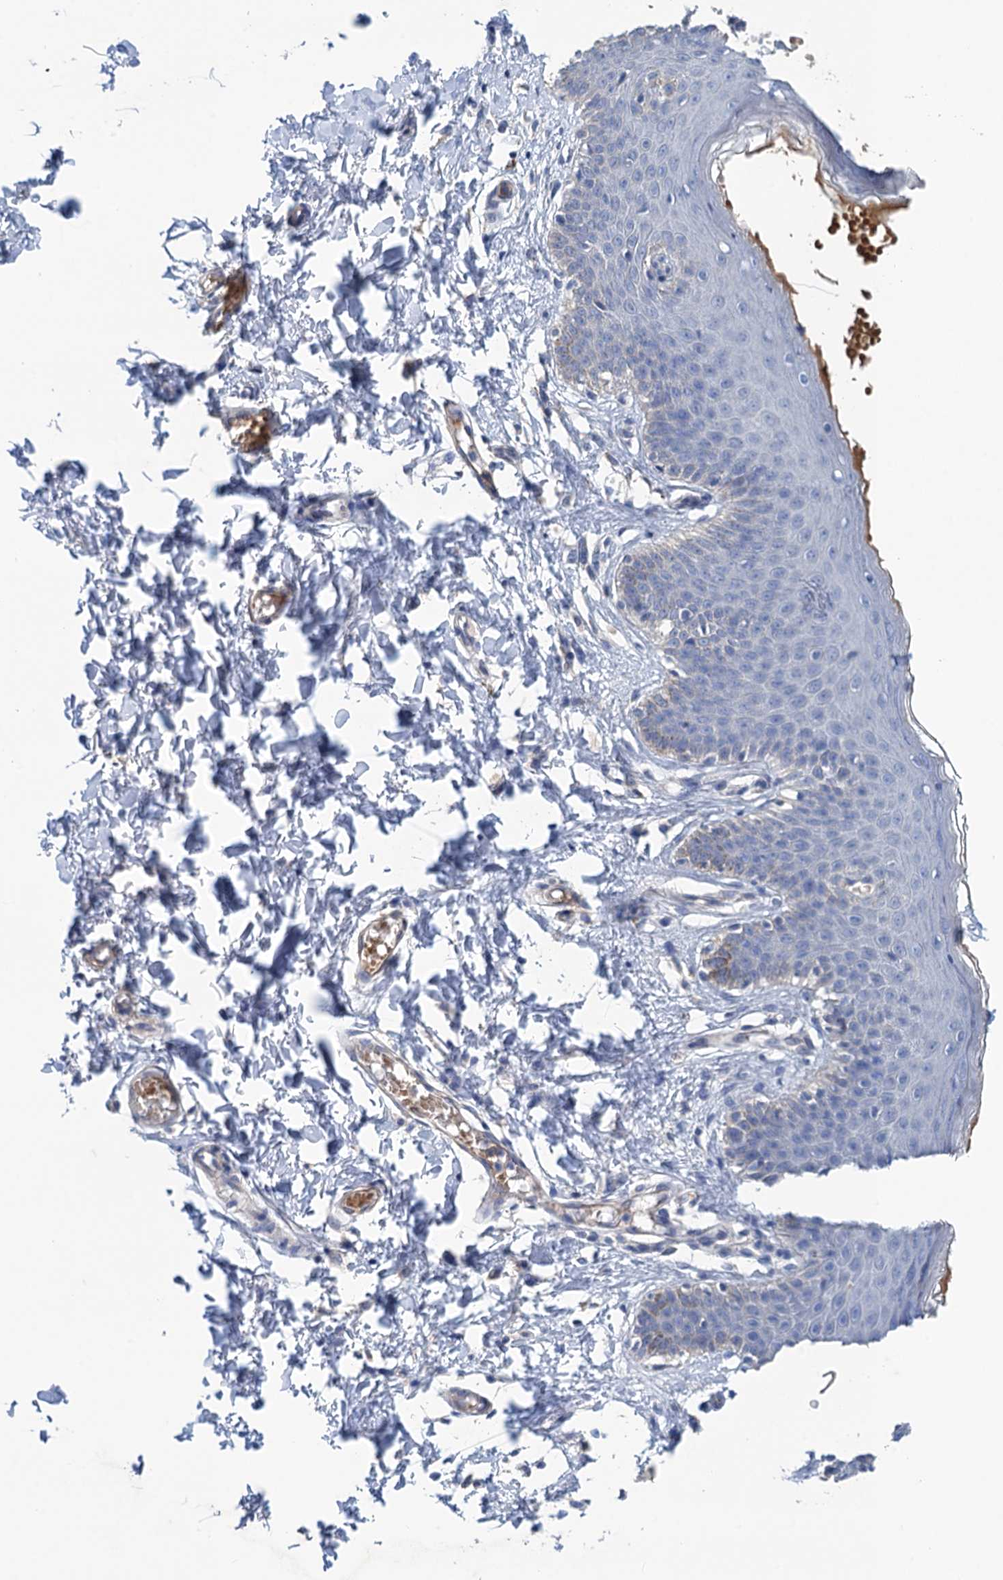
{"staining": {"intensity": "negative", "quantity": "none", "location": "none"}, "tissue": "skin", "cell_type": "Epidermal cells", "image_type": "normal", "snomed": [{"axis": "morphology", "description": "Normal tissue, NOS"}, {"axis": "topography", "description": "Vulva"}], "caption": "DAB (3,3'-diaminobenzidine) immunohistochemical staining of benign skin displays no significant positivity in epidermal cells.", "gene": "SMCO3", "patient": {"sex": "female", "age": 66}}